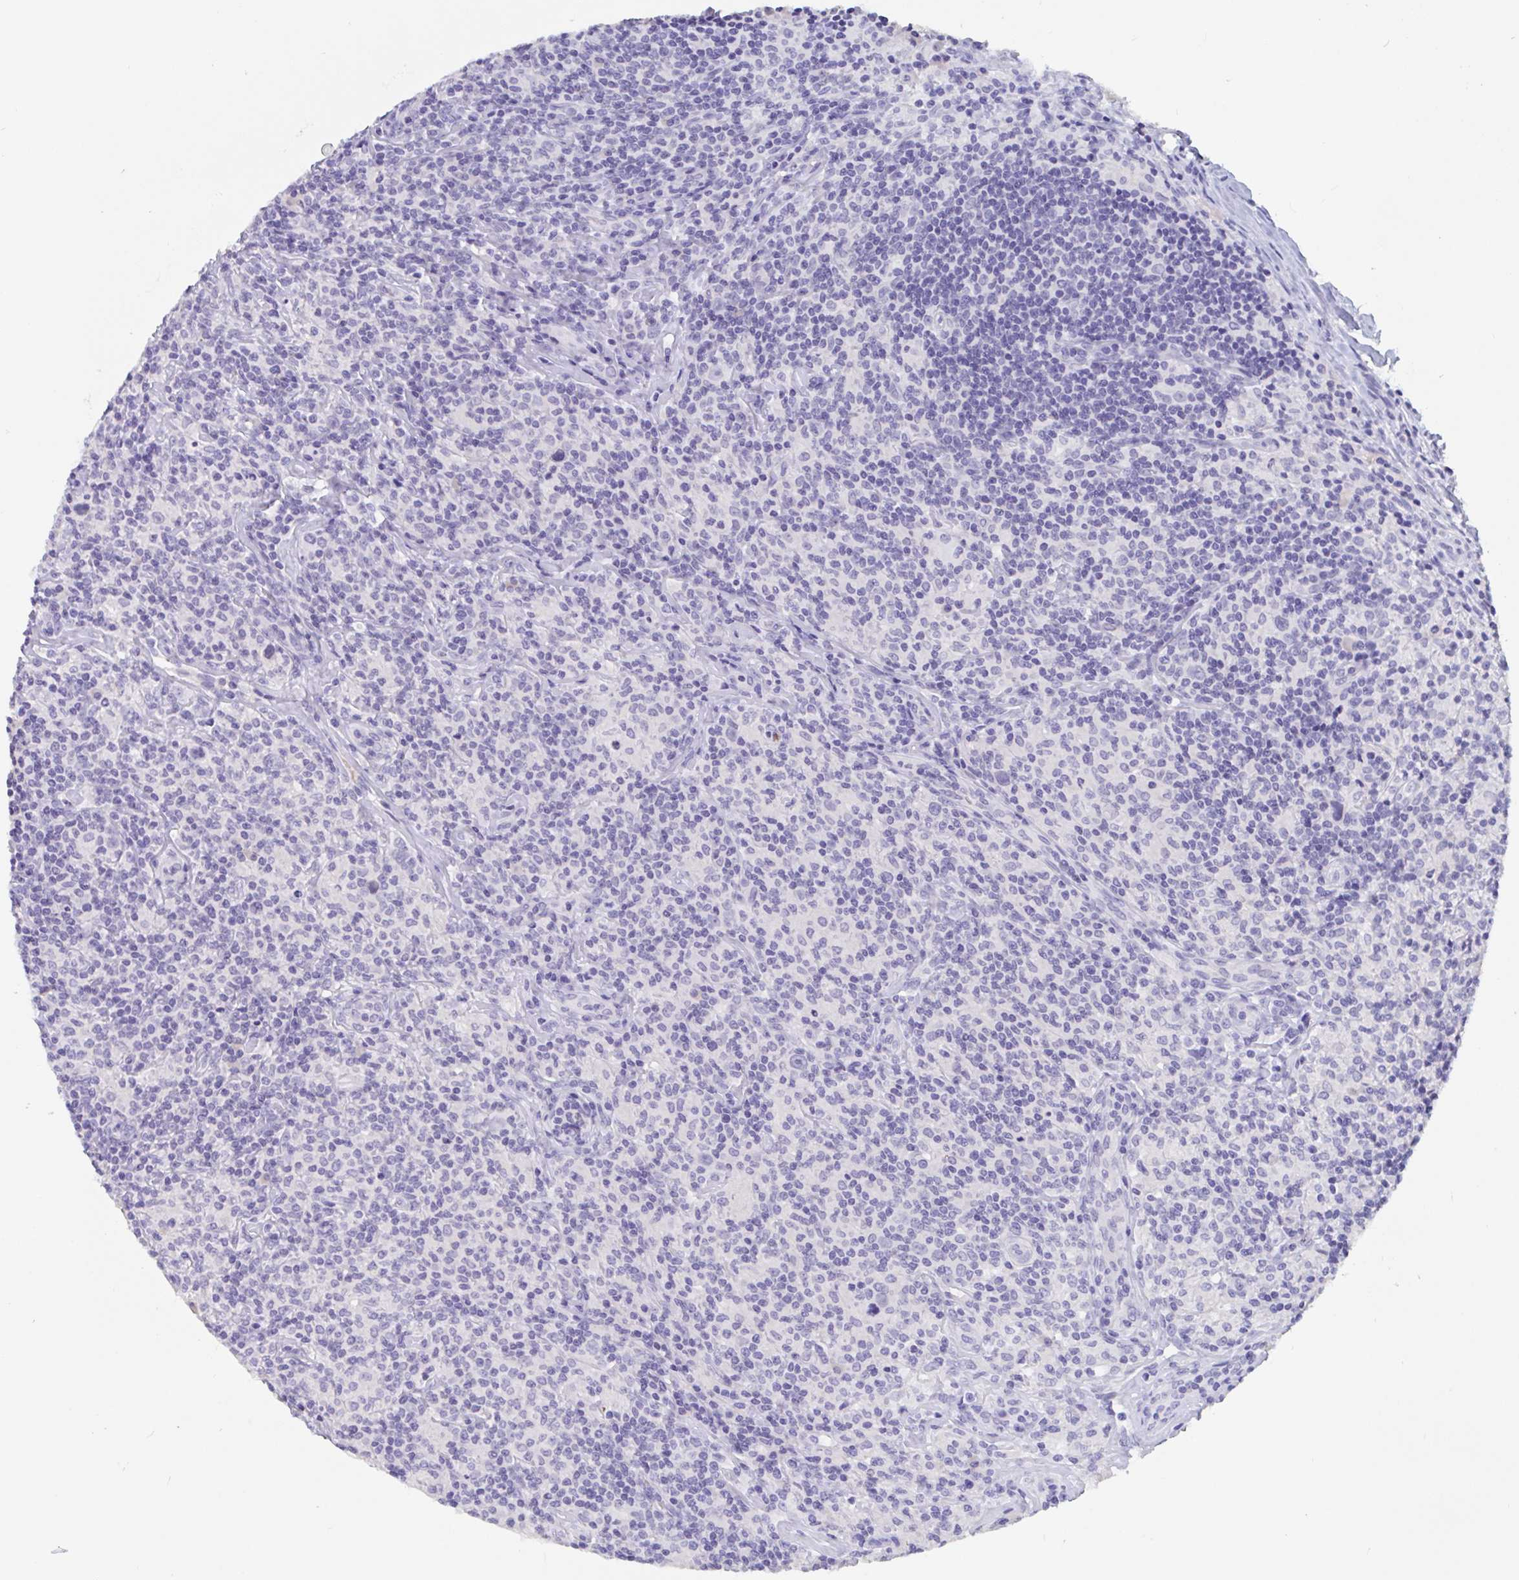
{"staining": {"intensity": "negative", "quantity": "none", "location": "none"}, "tissue": "lymphoma", "cell_type": "Tumor cells", "image_type": "cancer", "snomed": [{"axis": "morphology", "description": "Hodgkin's disease, NOS"}, {"axis": "morphology", "description": "Hodgkin's lymphoma, nodular sclerosis"}, {"axis": "topography", "description": "Lymph node"}], "caption": "Immunohistochemistry image of Hodgkin's lymphoma, nodular sclerosis stained for a protein (brown), which shows no expression in tumor cells. The staining is performed using DAB (3,3'-diaminobenzidine) brown chromogen with nuclei counter-stained in using hematoxylin.", "gene": "ZNHIT2", "patient": {"sex": "female", "age": 10}}